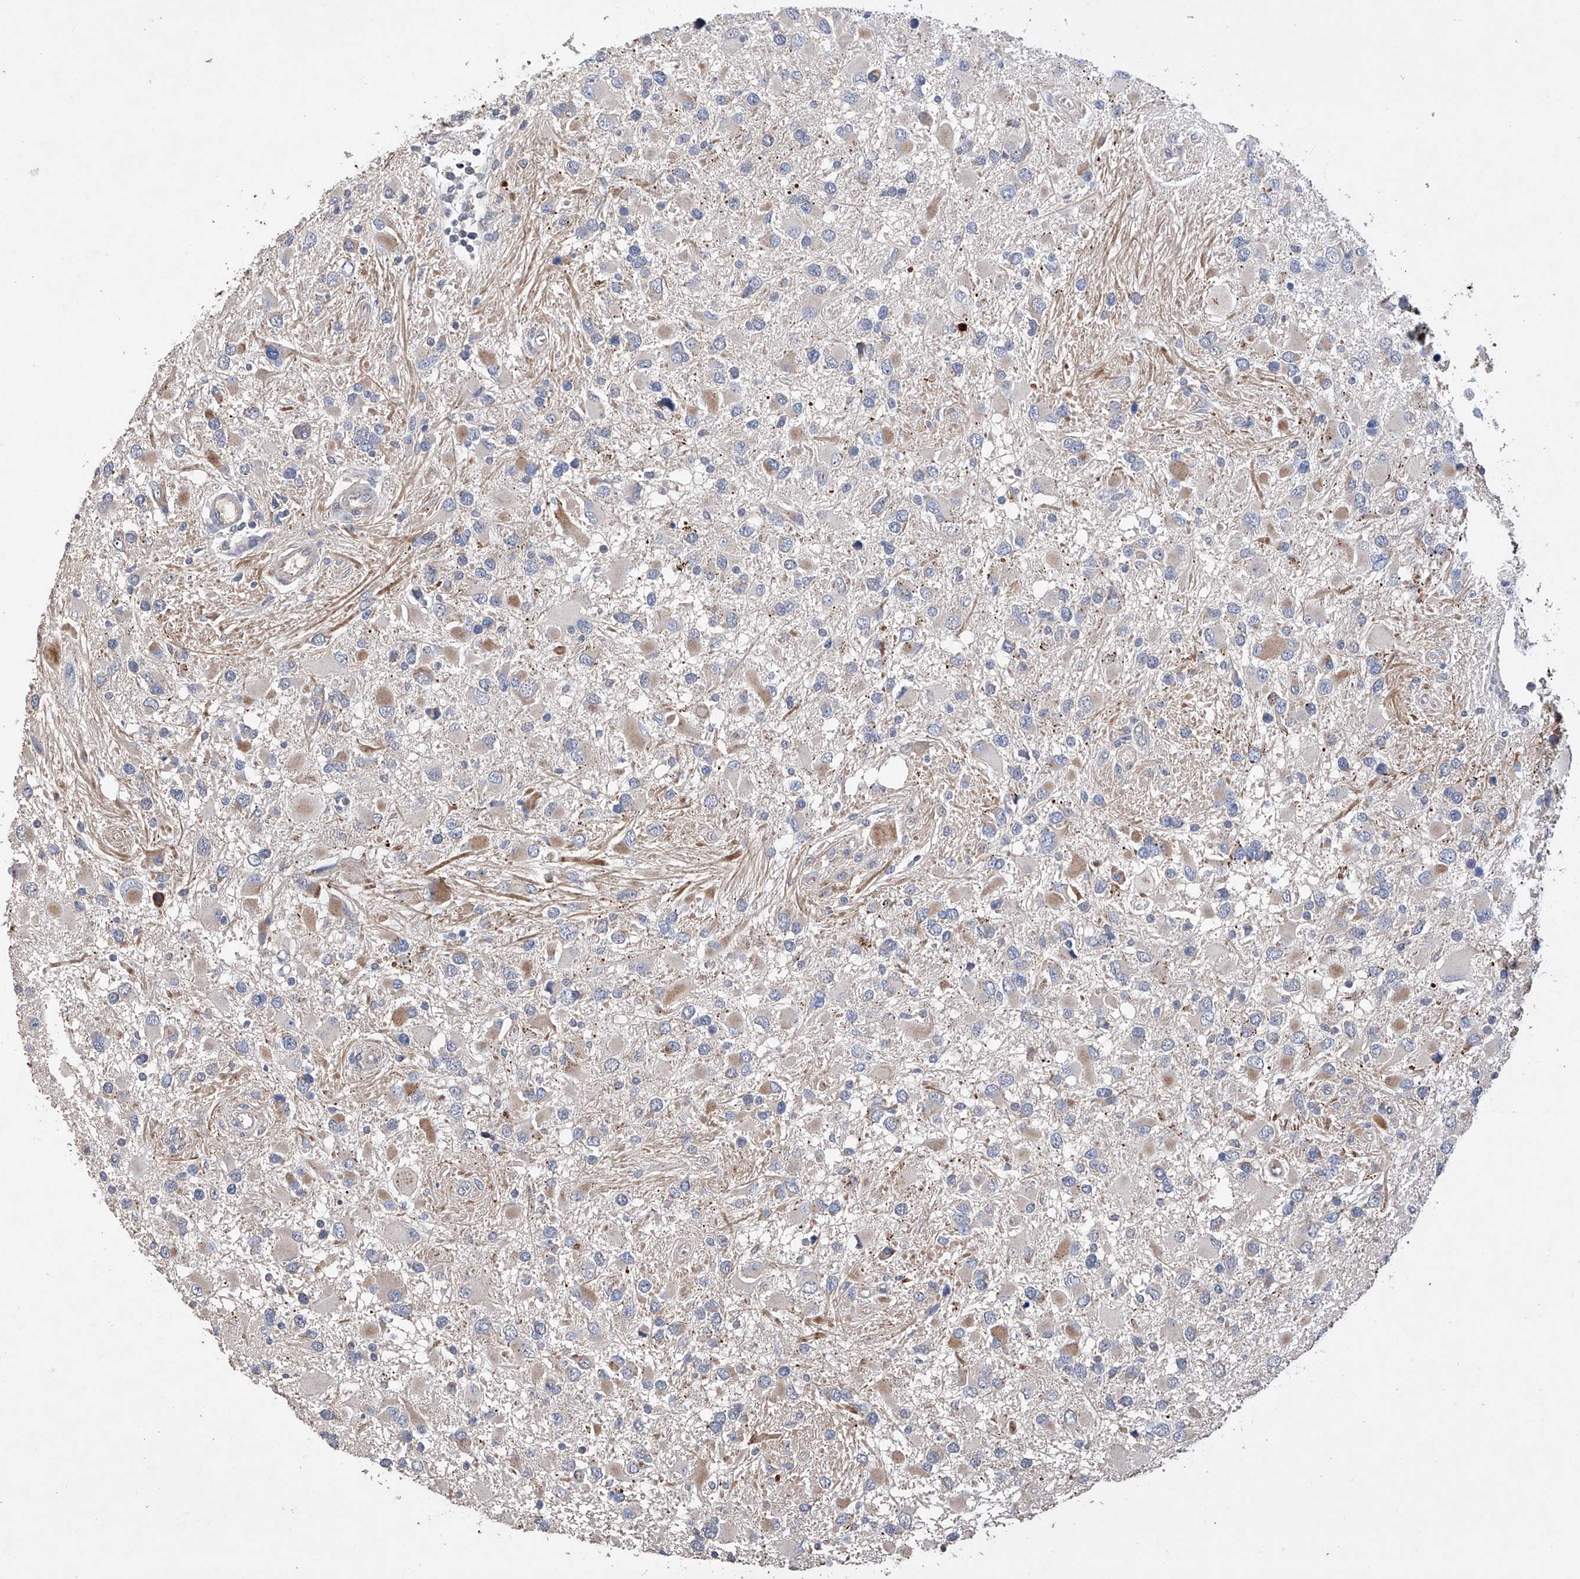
{"staining": {"intensity": "moderate", "quantity": "<25%", "location": "cytoplasmic/membranous"}, "tissue": "glioma", "cell_type": "Tumor cells", "image_type": "cancer", "snomed": [{"axis": "morphology", "description": "Glioma, malignant, High grade"}, {"axis": "topography", "description": "Brain"}], "caption": "Immunohistochemical staining of human malignant high-grade glioma displays moderate cytoplasmic/membranous protein positivity in approximately <25% of tumor cells. (Brightfield microscopy of DAB IHC at high magnification).", "gene": "AFG1L", "patient": {"sex": "male", "age": 53}}